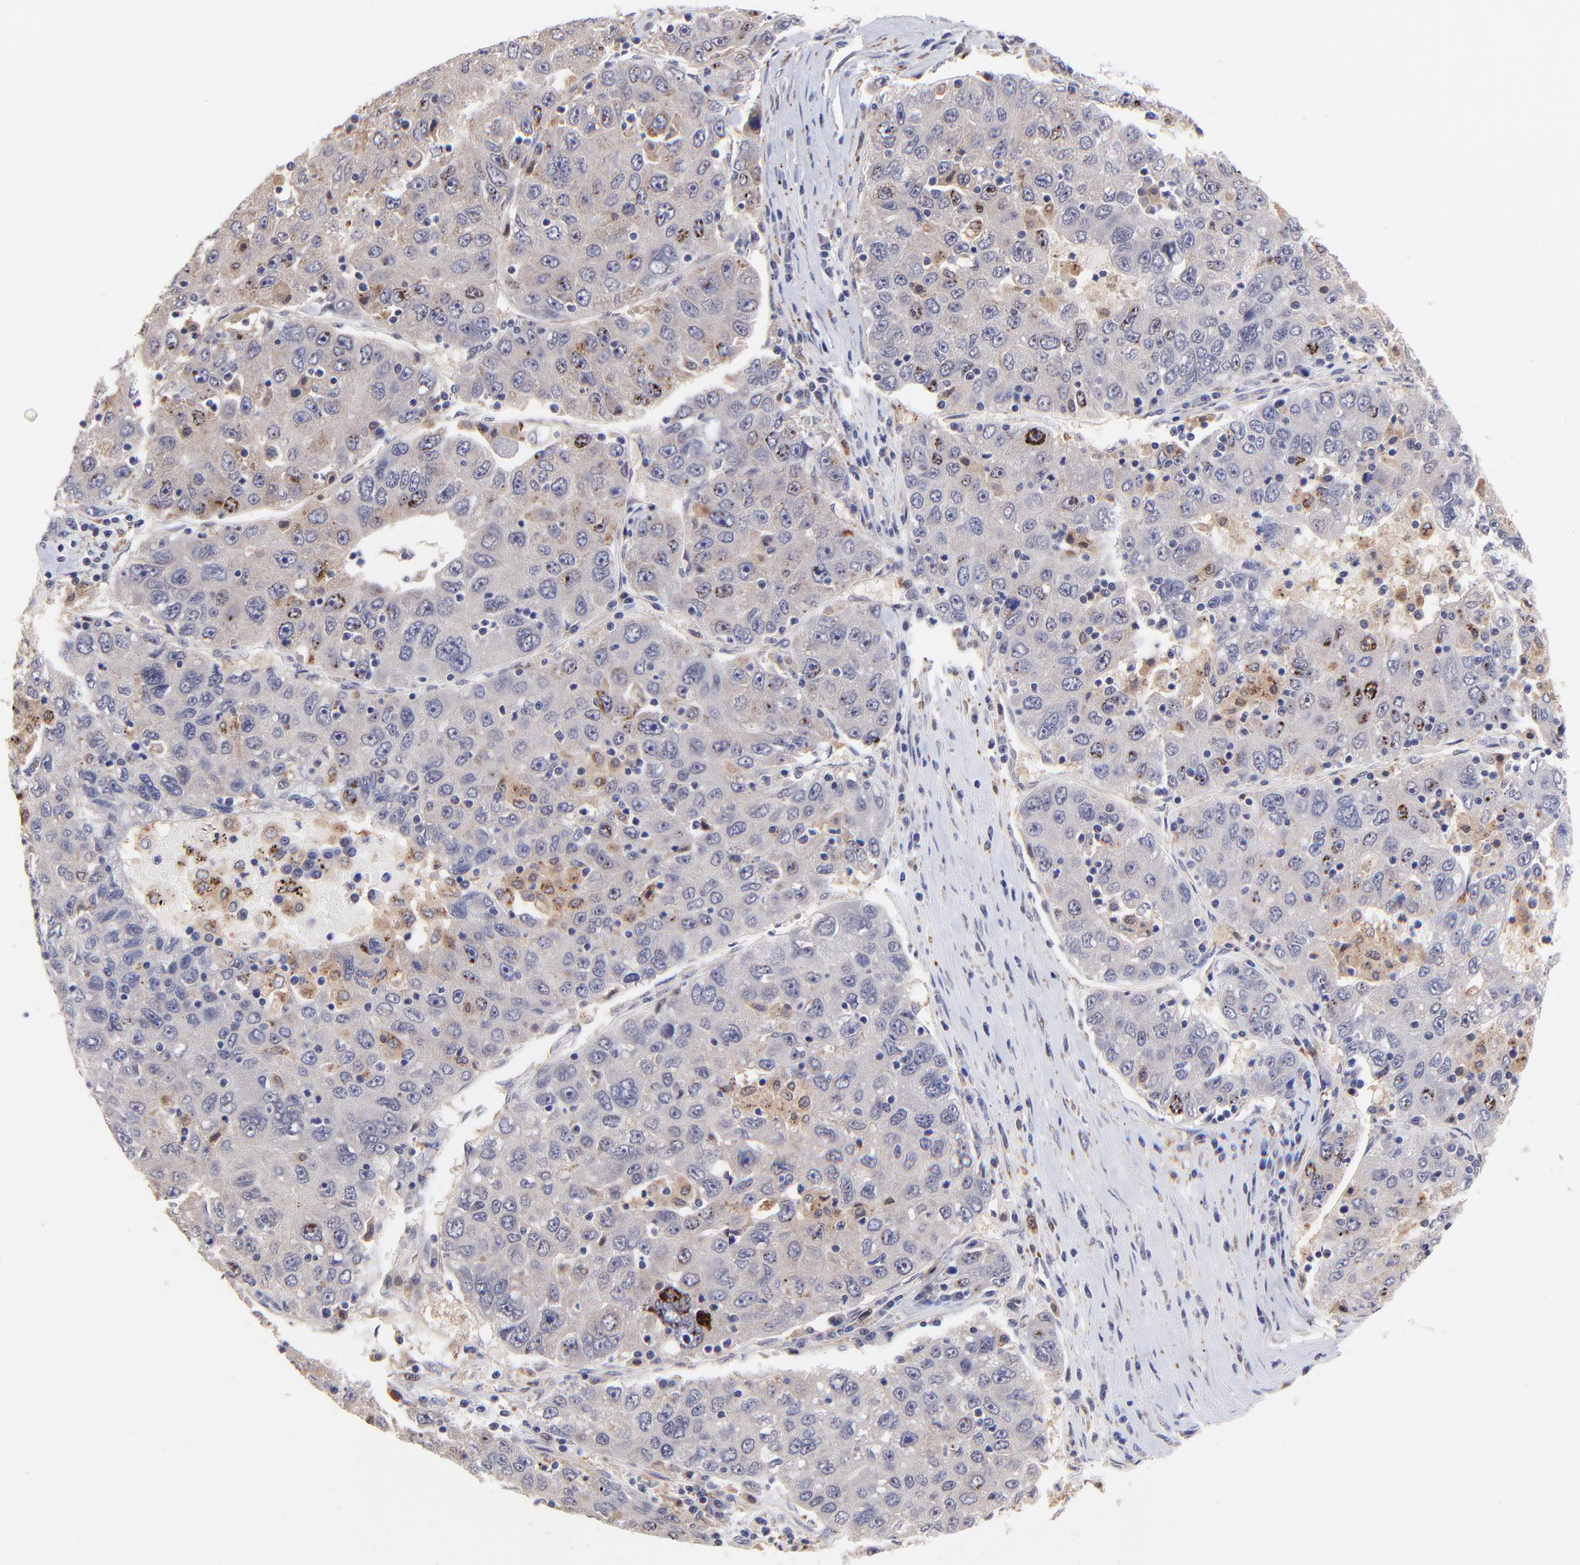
{"staining": {"intensity": "weak", "quantity": "<25%", "location": "cytoplasmic/membranous"}, "tissue": "liver cancer", "cell_type": "Tumor cells", "image_type": "cancer", "snomed": [{"axis": "morphology", "description": "Carcinoma, Hepatocellular, NOS"}, {"axis": "topography", "description": "Liver"}], "caption": "A histopathology image of human liver hepatocellular carcinoma is negative for staining in tumor cells. (DAB immunohistochemistry (IHC) visualized using brightfield microscopy, high magnification).", "gene": "ZNF747", "patient": {"sex": "male", "age": 49}}